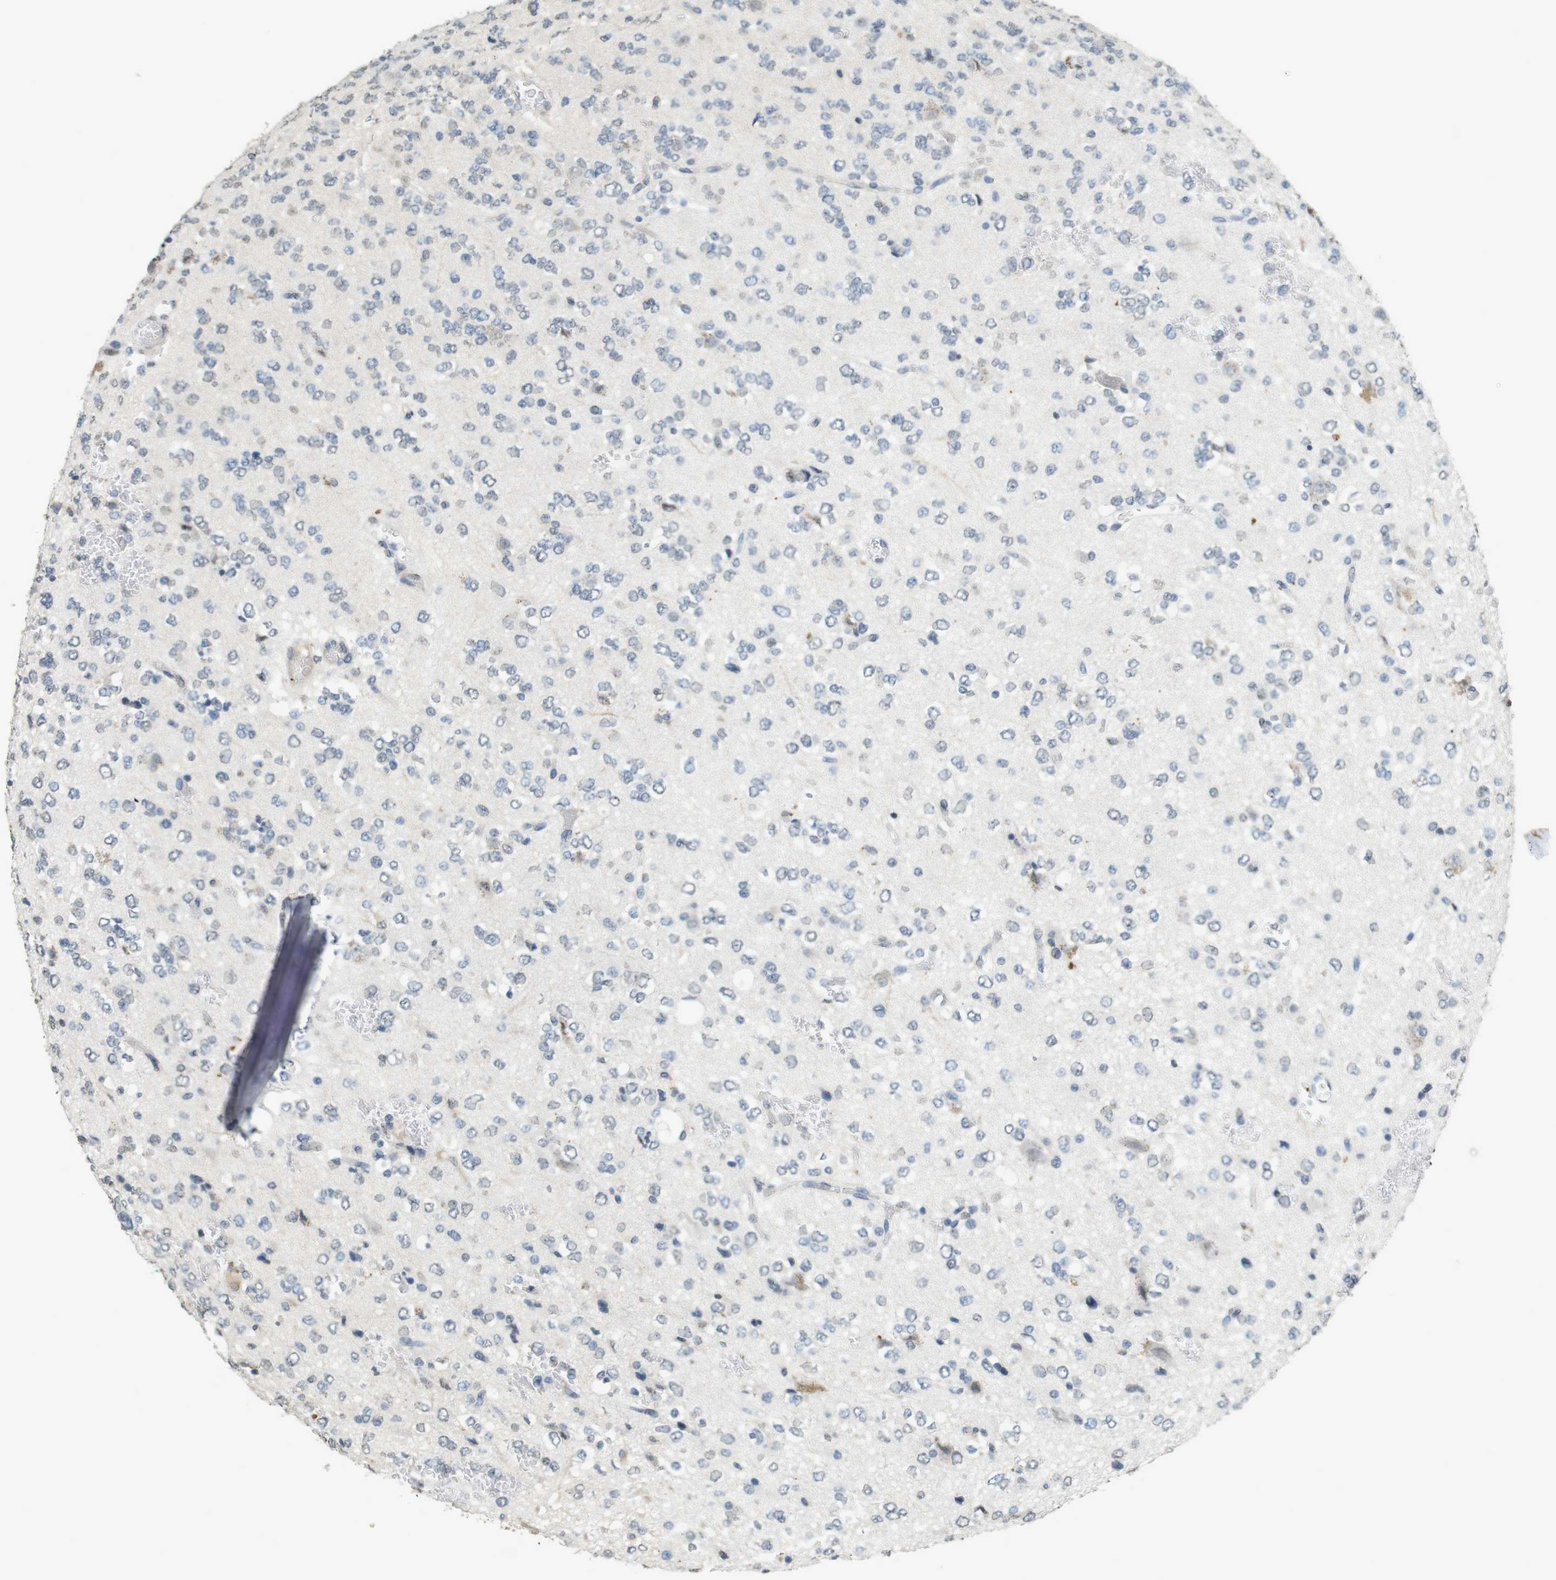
{"staining": {"intensity": "negative", "quantity": "none", "location": "none"}, "tissue": "glioma", "cell_type": "Tumor cells", "image_type": "cancer", "snomed": [{"axis": "morphology", "description": "Glioma, malignant, Low grade"}, {"axis": "topography", "description": "Brain"}], "caption": "This is a image of IHC staining of glioma, which shows no positivity in tumor cells.", "gene": "FZD10", "patient": {"sex": "male", "age": 38}}